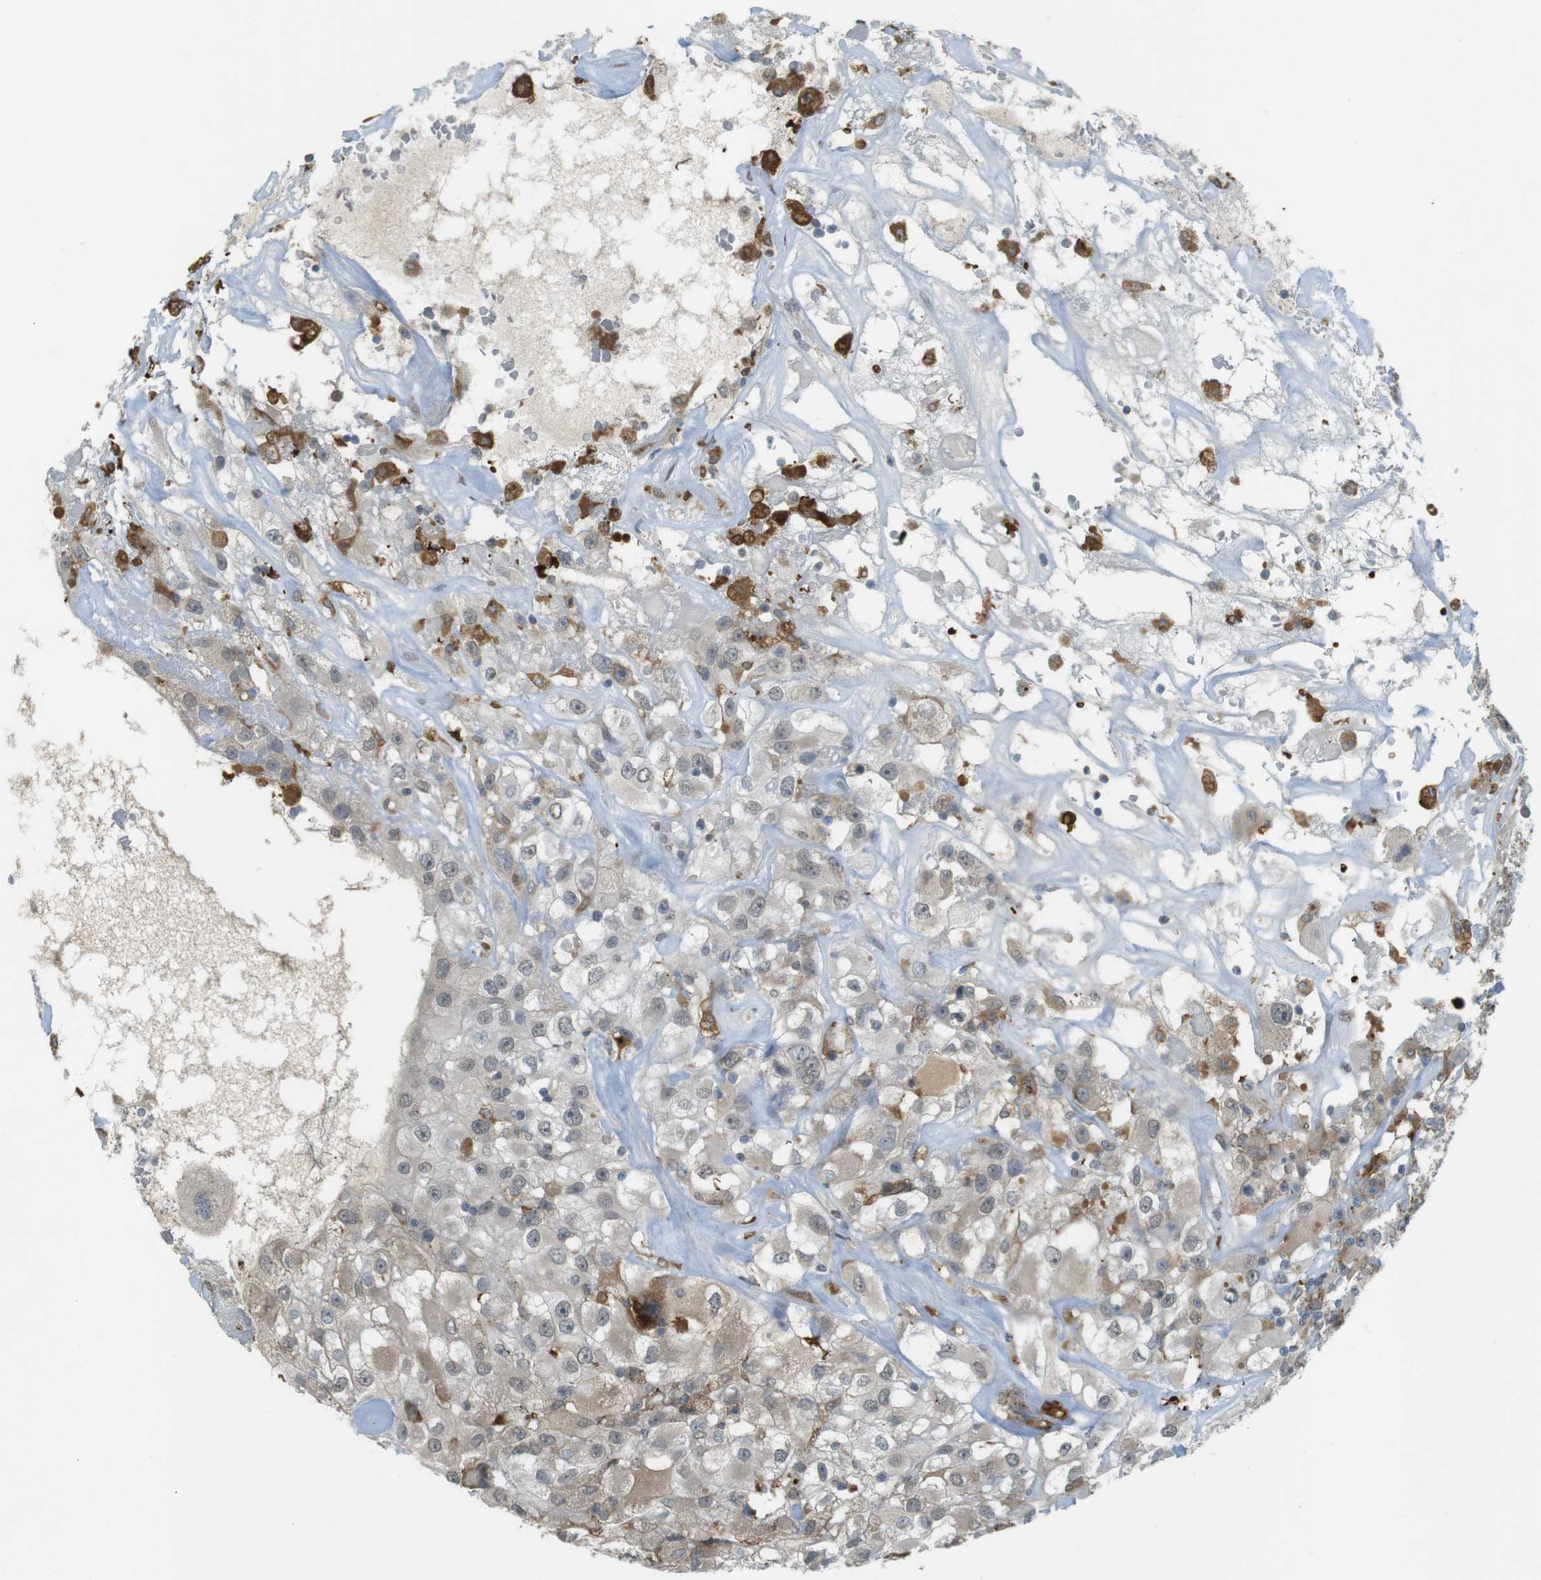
{"staining": {"intensity": "weak", "quantity": "<25%", "location": "cytoplasmic/membranous"}, "tissue": "renal cancer", "cell_type": "Tumor cells", "image_type": "cancer", "snomed": [{"axis": "morphology", "description": "Adenocarcinoma, NOS"}, {"axis": "topography", "description": "Kidney"}], "caption": "The histopathology image demonstrates no significant positivity in tumor cells of renal cancer.", "gene": "FZD10", "patient": {"sex": "female", "age": 52}}